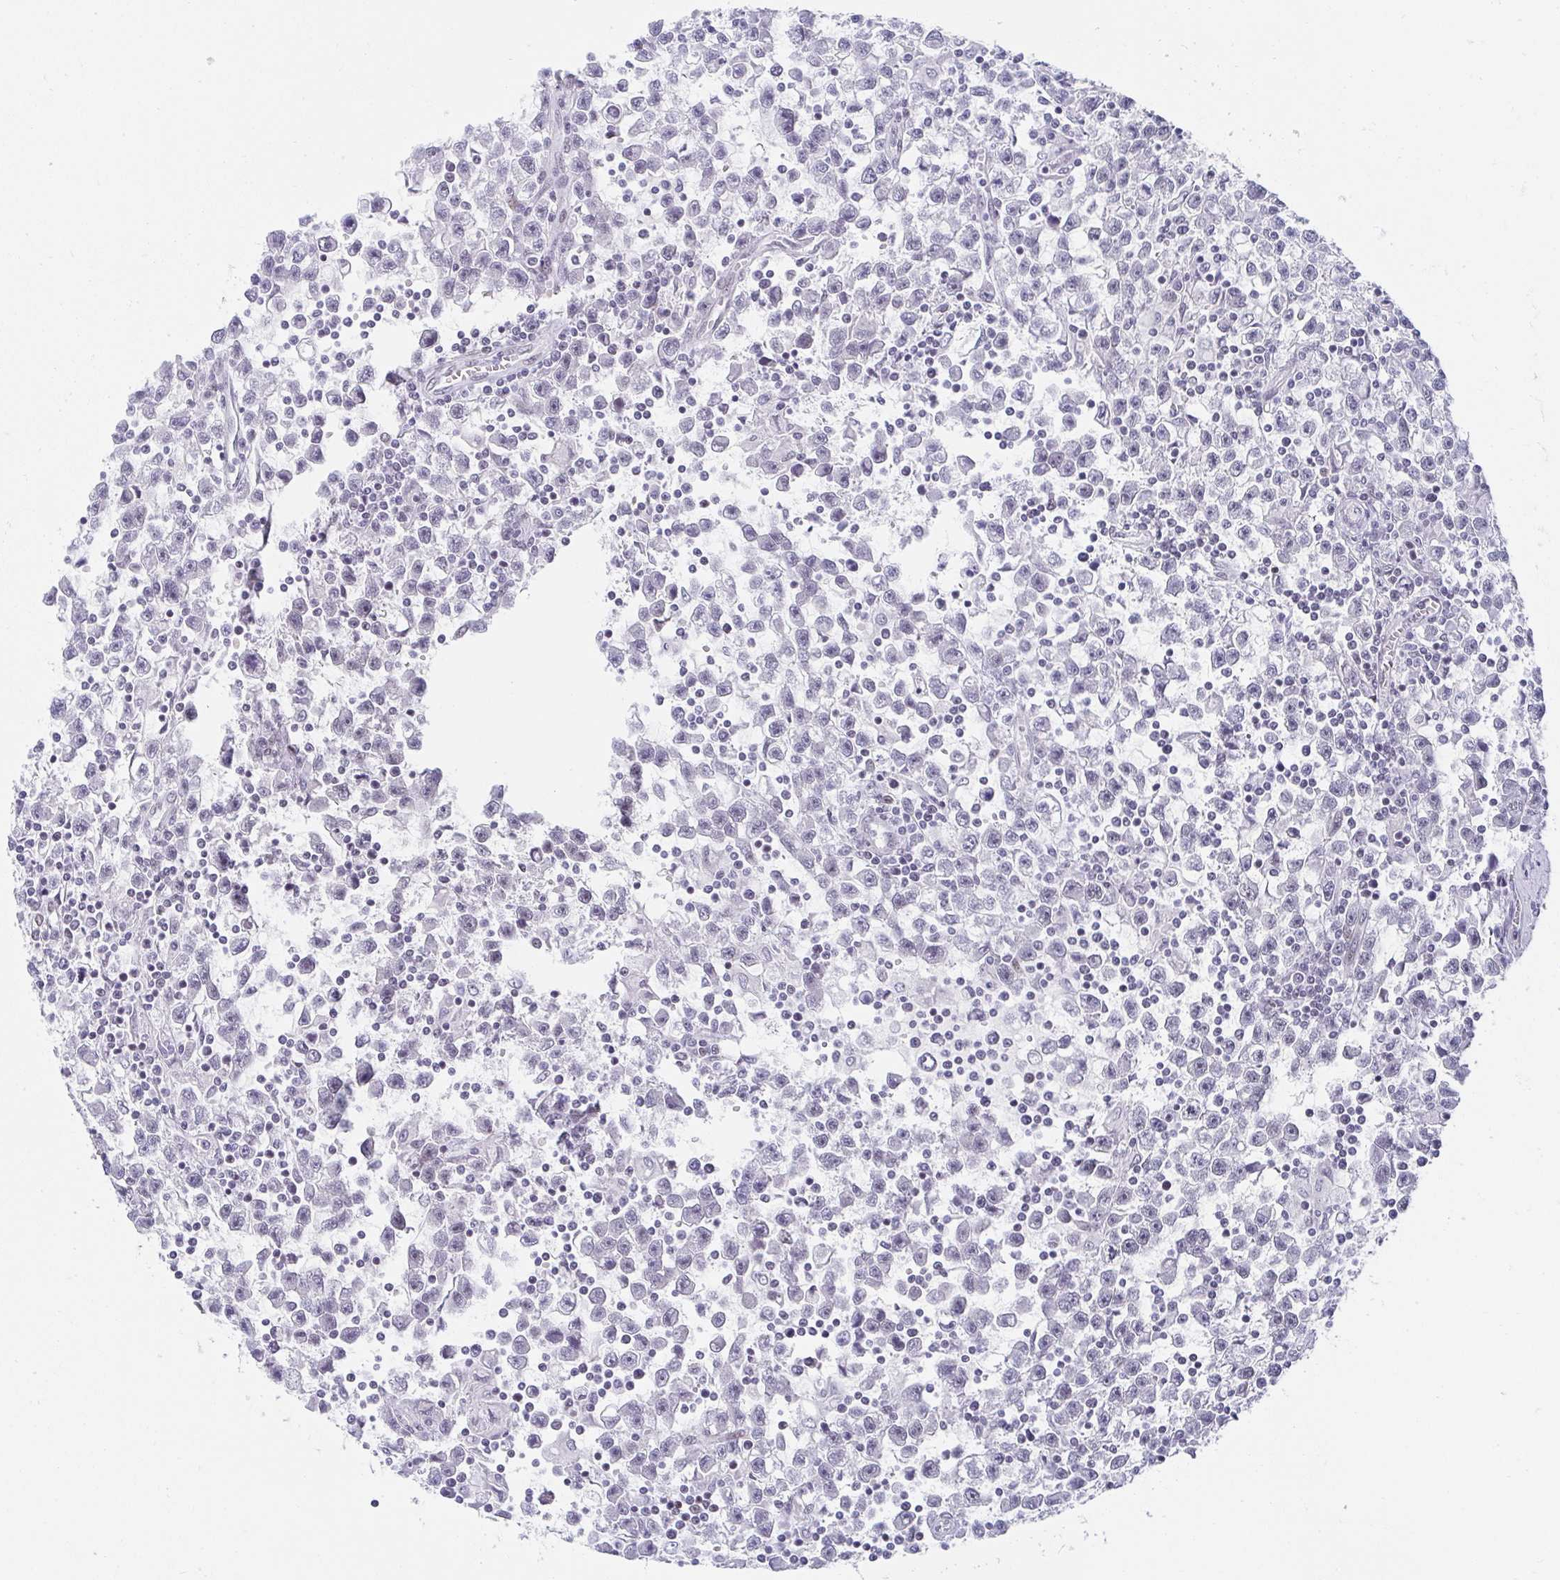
{"staining": {"intensity": "negative", "quantity": "none", "location": "none"}, "tissue": "testis cancer", "cell_type": "Tumor cells", "image_type": "cancer", "snomed": [{"axis": "morphology", "description": "Seminoma, NOS"}, {"axis": "topography", "description": "Testis"}], "caption": "A high-resolution micrograph shows immunohistochemistry staining of testis seminoma, which shows no significant staining in tumor cells. Brightfield microscopy of immunohistochemistry (IHC) stained with DAB (brown) and hematoxylin (blue), captured at high magnification.", "gene": "SLC7A10", "patient": {"sex": "male", "age": 31}}